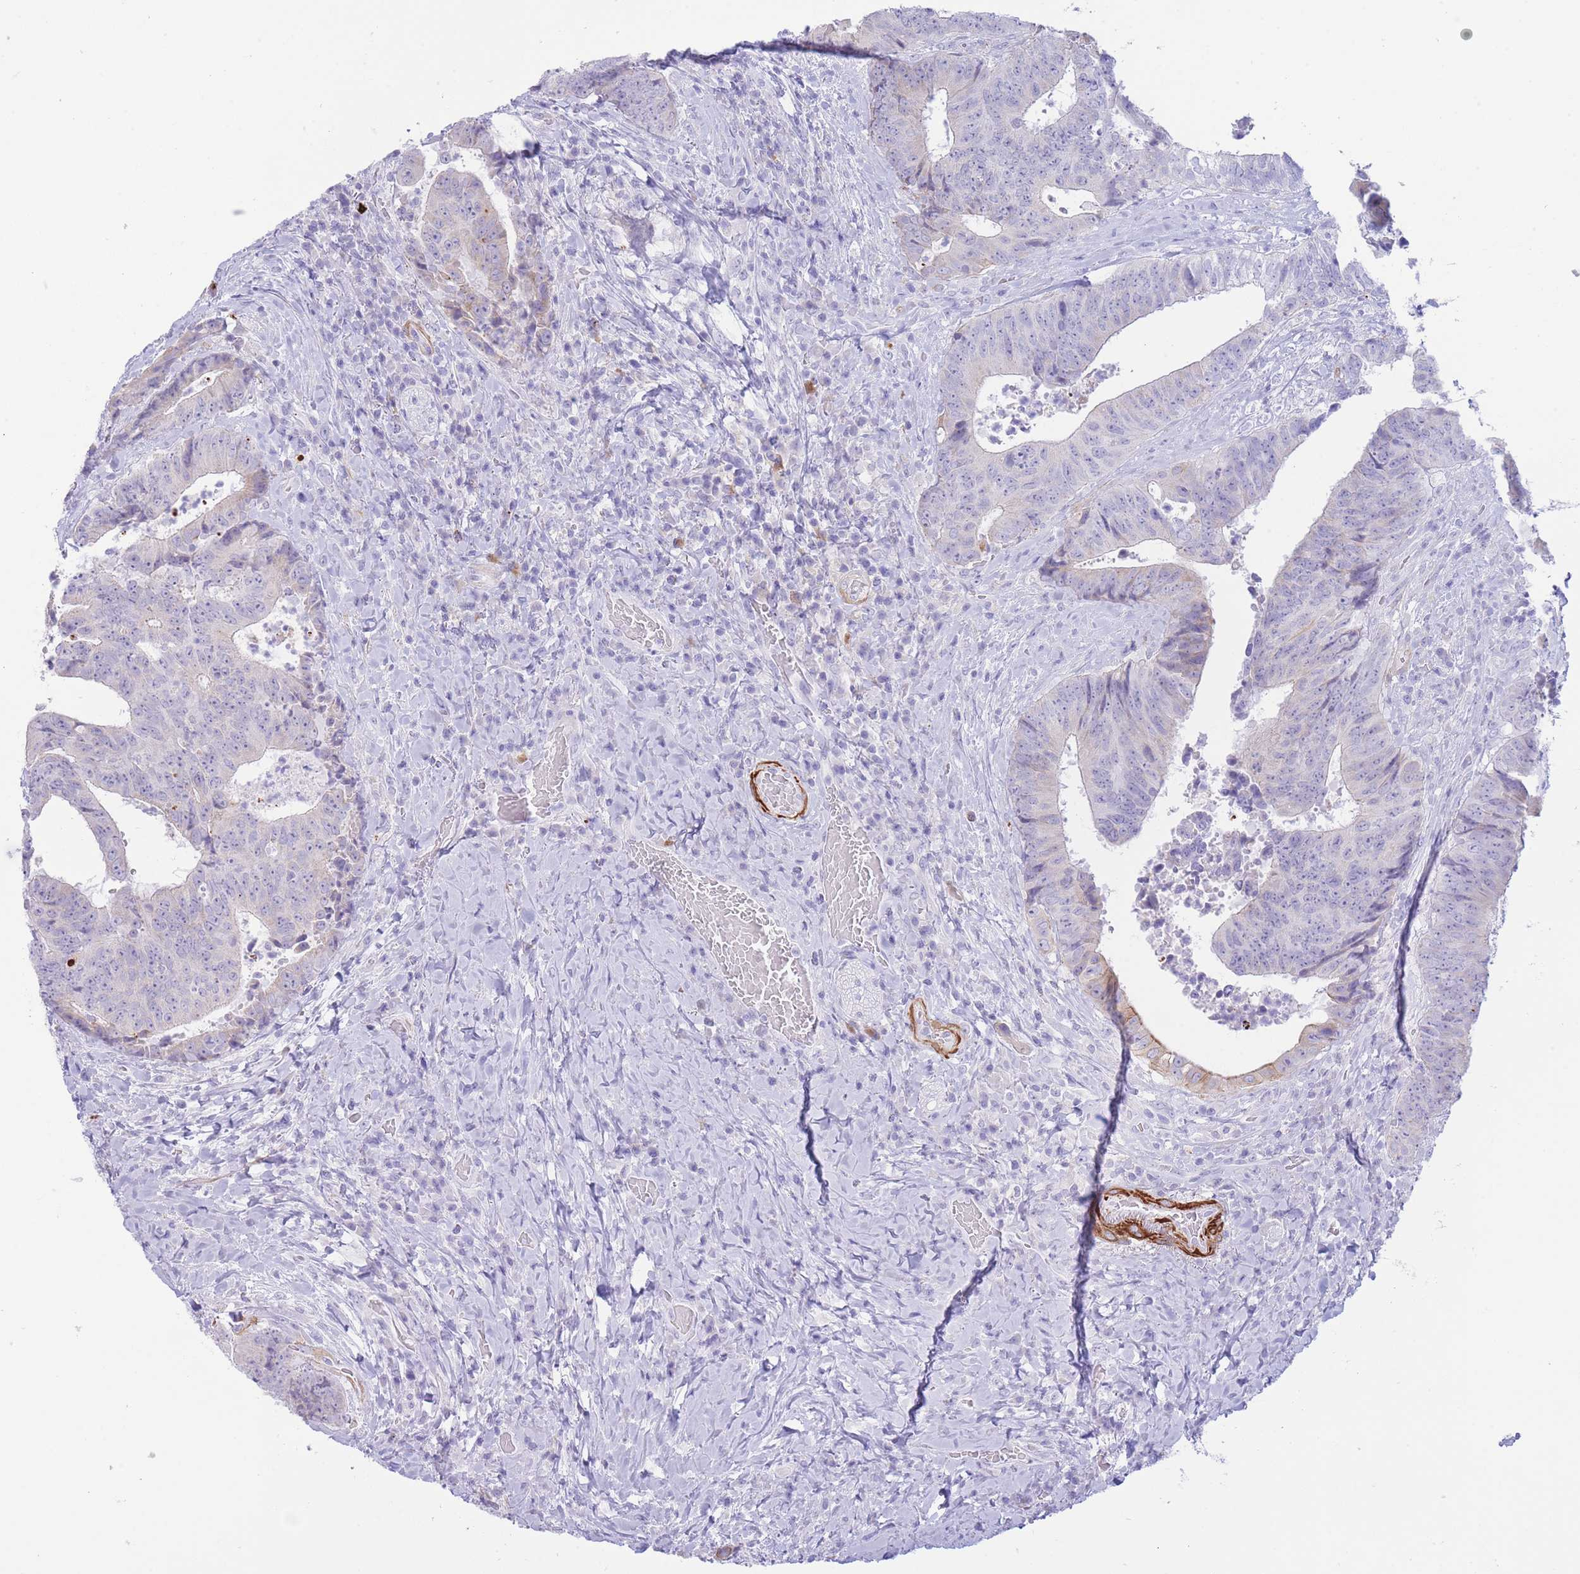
{"staining": {"intensity": "negative", "quantity": "none", "location": "none"}, "tissue": "colorectal cancer", "cell_type": "Tumor cells", "image_type": "cancer", "snomed": [{"axis": "morphology", "description": "Adenocarcinoma, NOS"}, {"axis": "topography", "description": "Rectum"}], "caption": "DAB (3,3'-diaminobenzidine) immunohistochemical staining of human colorectal adenocarcinoma shows no significant expression in tumor cells.", "gene": "VWA8", "patient": {"sex": "male", "age": 72}}